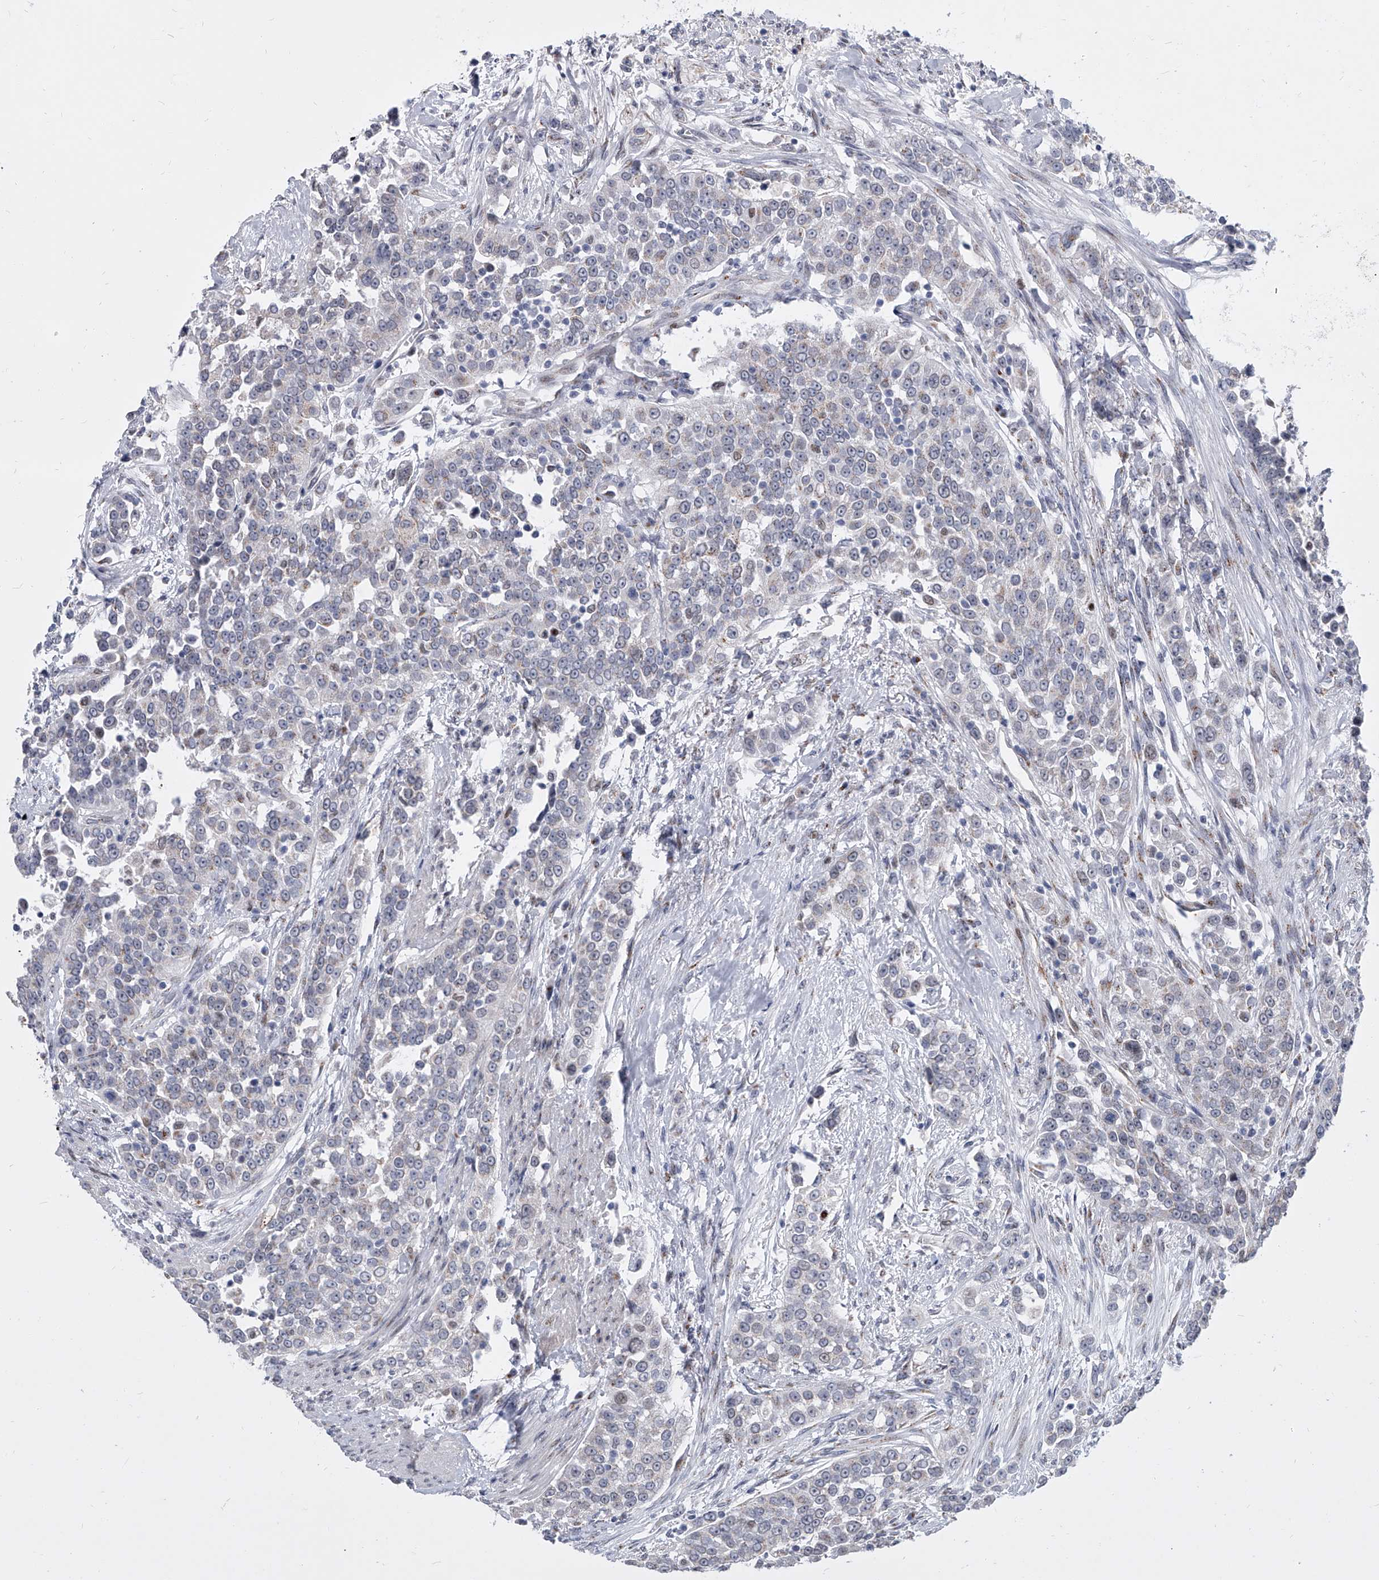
{"staining": {"intensity": "negative", "quantity": "none", "location": "none"}, "tissue": "urothelial cancer", "cell_type": "Tumor cells", "image_type": "cancer", "snomed": [{"axis": "morphology", "description": "Urothelial carcinoma, High grade"}, {"axis": "topography", "description": "Urinary bladder"}], "caption": "Immunohistochemical staining of urothelial carcinoma (high-grade) demonstrates no significant positivity in tumor cells. (Immunohistochemistry, brightfield microscopy, high magnification).", "gene": "EVA1C", "patient": {"sex": "female", "age": 80}}